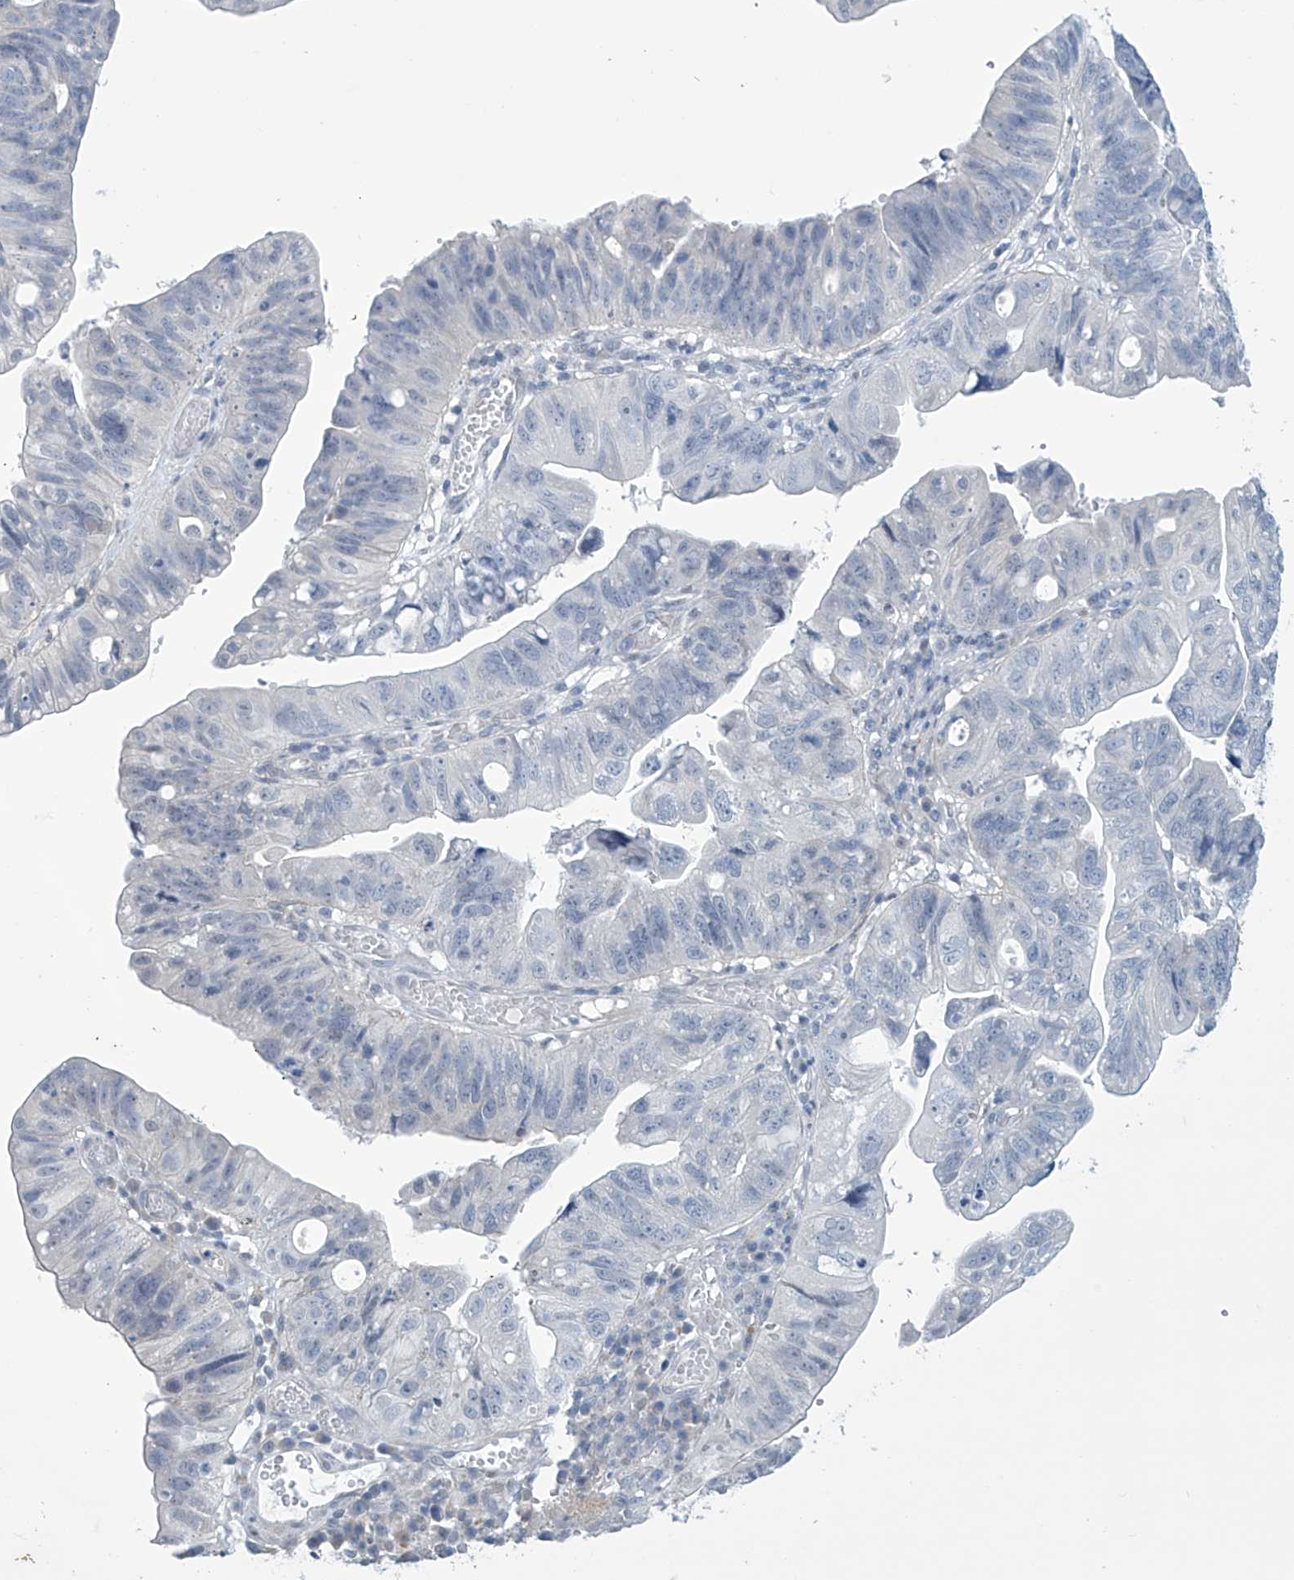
{"staining": {"intensity": "negative", "quantity": "none", "location": "none"}, "tissue": "stomach cancer", "cell_type": "Tumor cells", "image_type": "cancer", "snomed": [{"axis": "morphology", "description": "Adenocarcinoma, NOS"}, {"axis": "topography", "description": "Stomach"}], "caption": "There is no significant staining in tumor cells of stomach adenocarcinoma. Brightfield microscopy of IHC stained with DAB (3,3'-diaminobenzidine) (brown) and hematoxylin (blue), captured at high magnification.", "gene": "SLC35A5", "patient": {"sex": "male", "age": 59}}